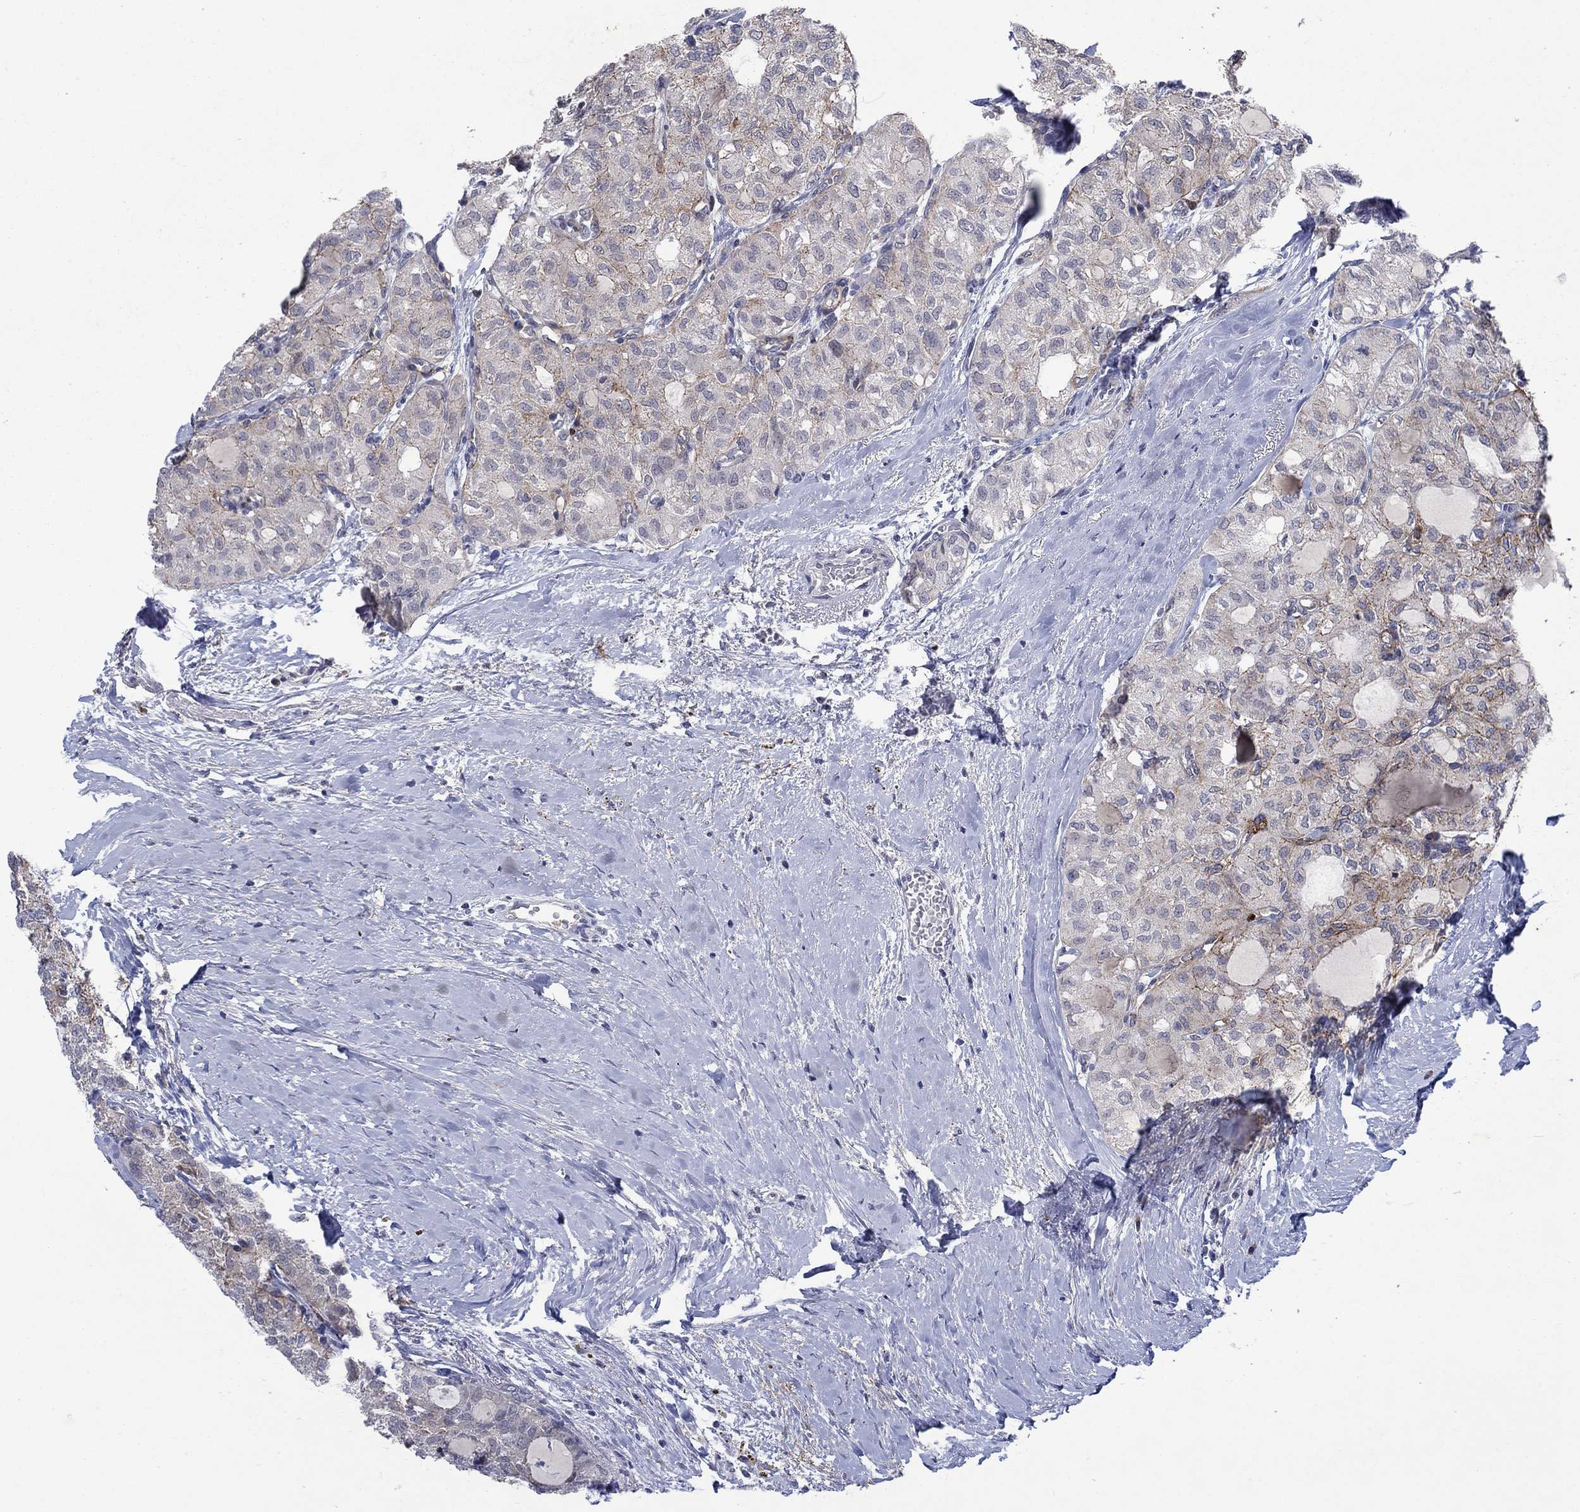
{"staining": {"intensity": "moderate", "quantity": "<25%", "location": "cytoplasmic/membranous"}, "tissue": "thyroid cancer", "cell_type": "Tumor cells", "image_type": "cancer", "snomed": [{"axis": "morphology", "description": "Follicular adenoma carcinoma, NOS"}, {"axis": "topography", "description": "Thyroid gland"}], "caption": "There is low levels of moderate cytoplasmic/membranous staining in tumor cells of thyroid cancer, as demonstrated by immunohistochemical staining (brown color).", "gene": "SDC1", "patient": {"sex": "male", "age": 75}}